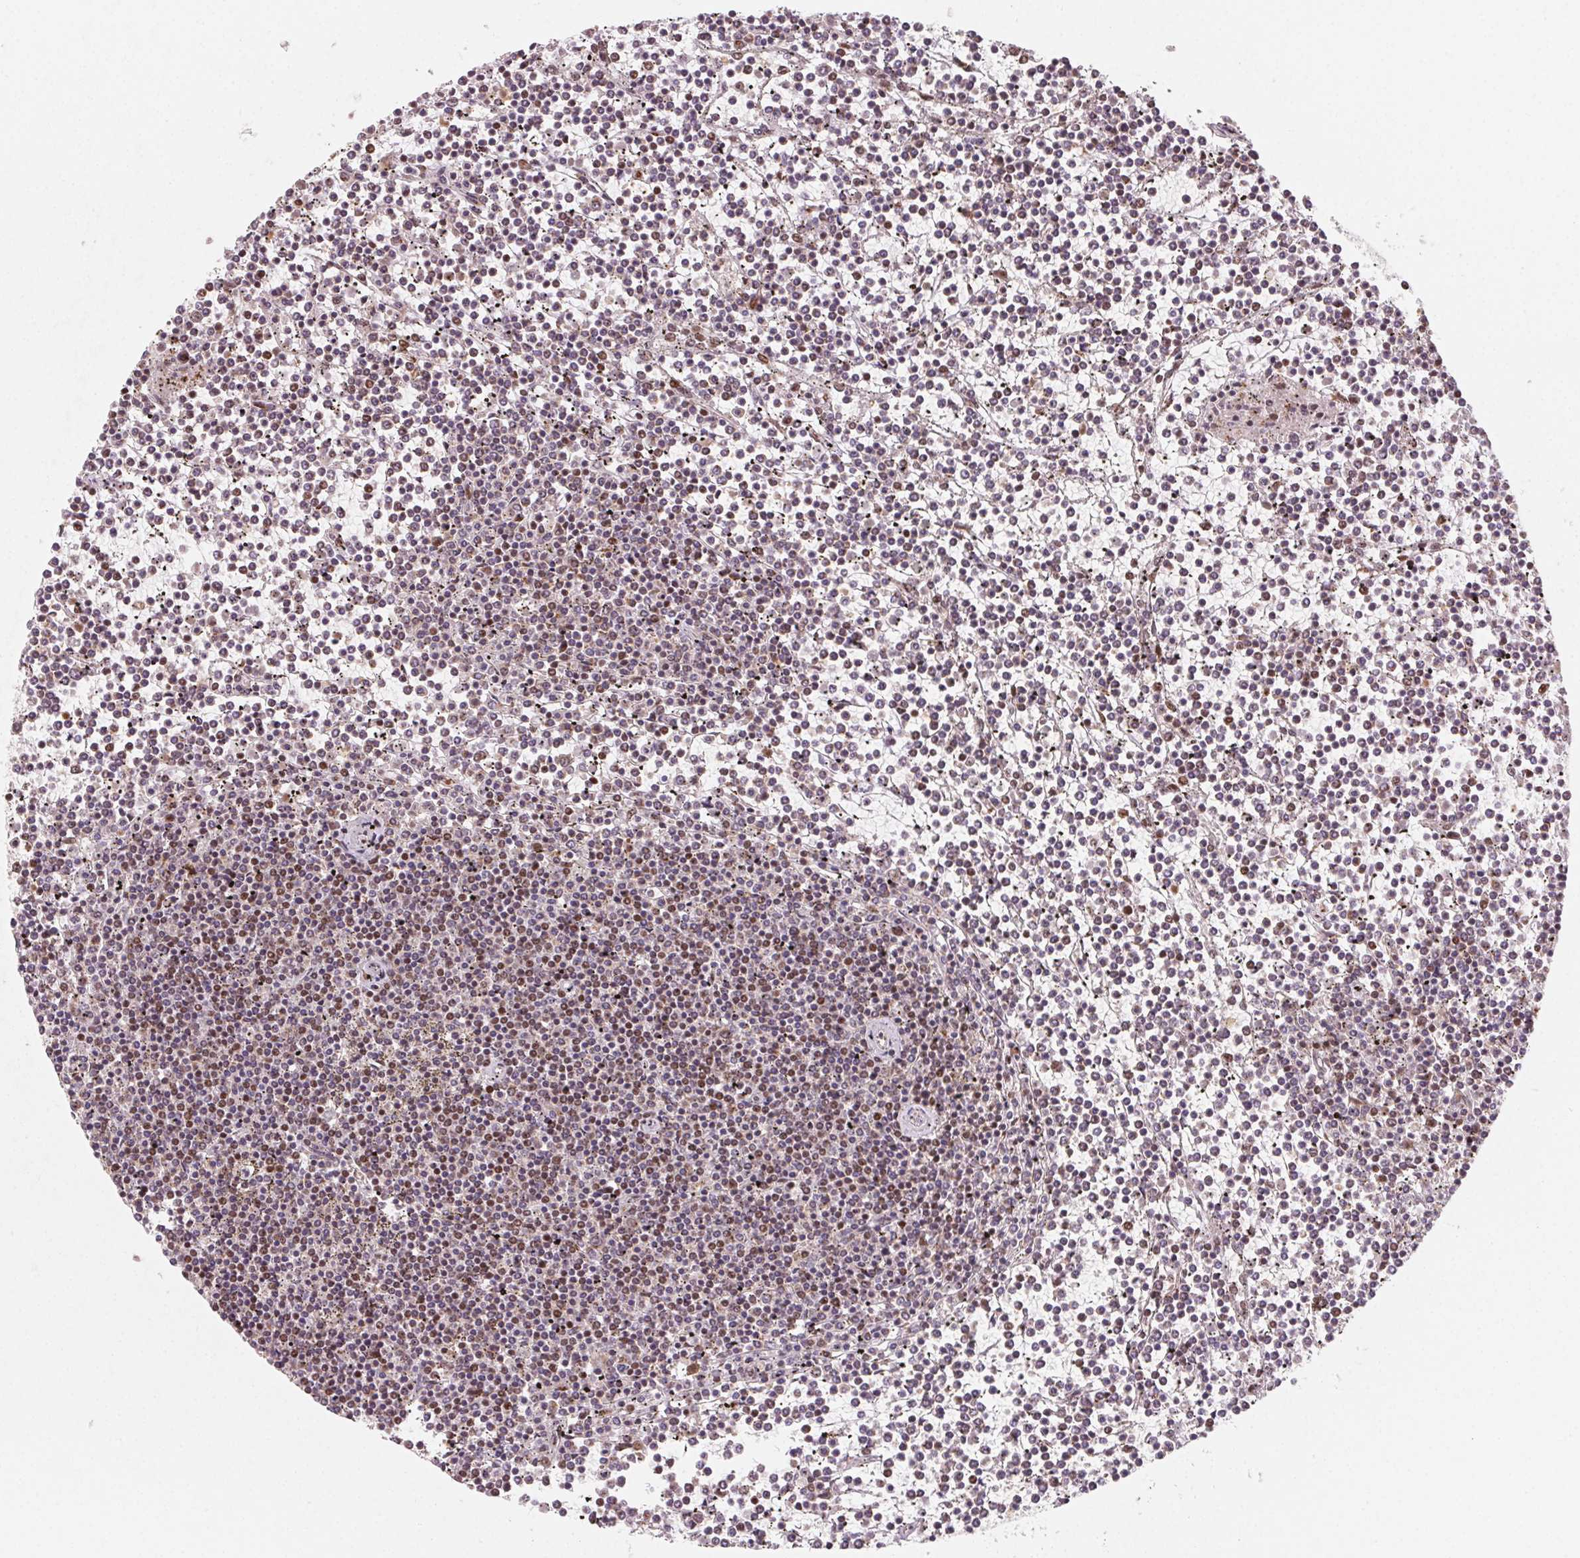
{"staining": {"intensity": "negative", "quantity": "none", "location": "none"}, "tissue": "lymphoma", "cell_type": "Tumor cells", "image_type": "cancer", "snomed": [{"axis": "morphology", "description": "Malignant lymphoma, non-Hodgkin's type, Low grade"}, {"axis": "topography", "description": "Spleen"}], "caption": "Immunohistochemistry (IHC) of lymphoma reveals no expression in tumor cells.", "gene": "TOPORS", "patient": {"sex": "female", "age": 19}}